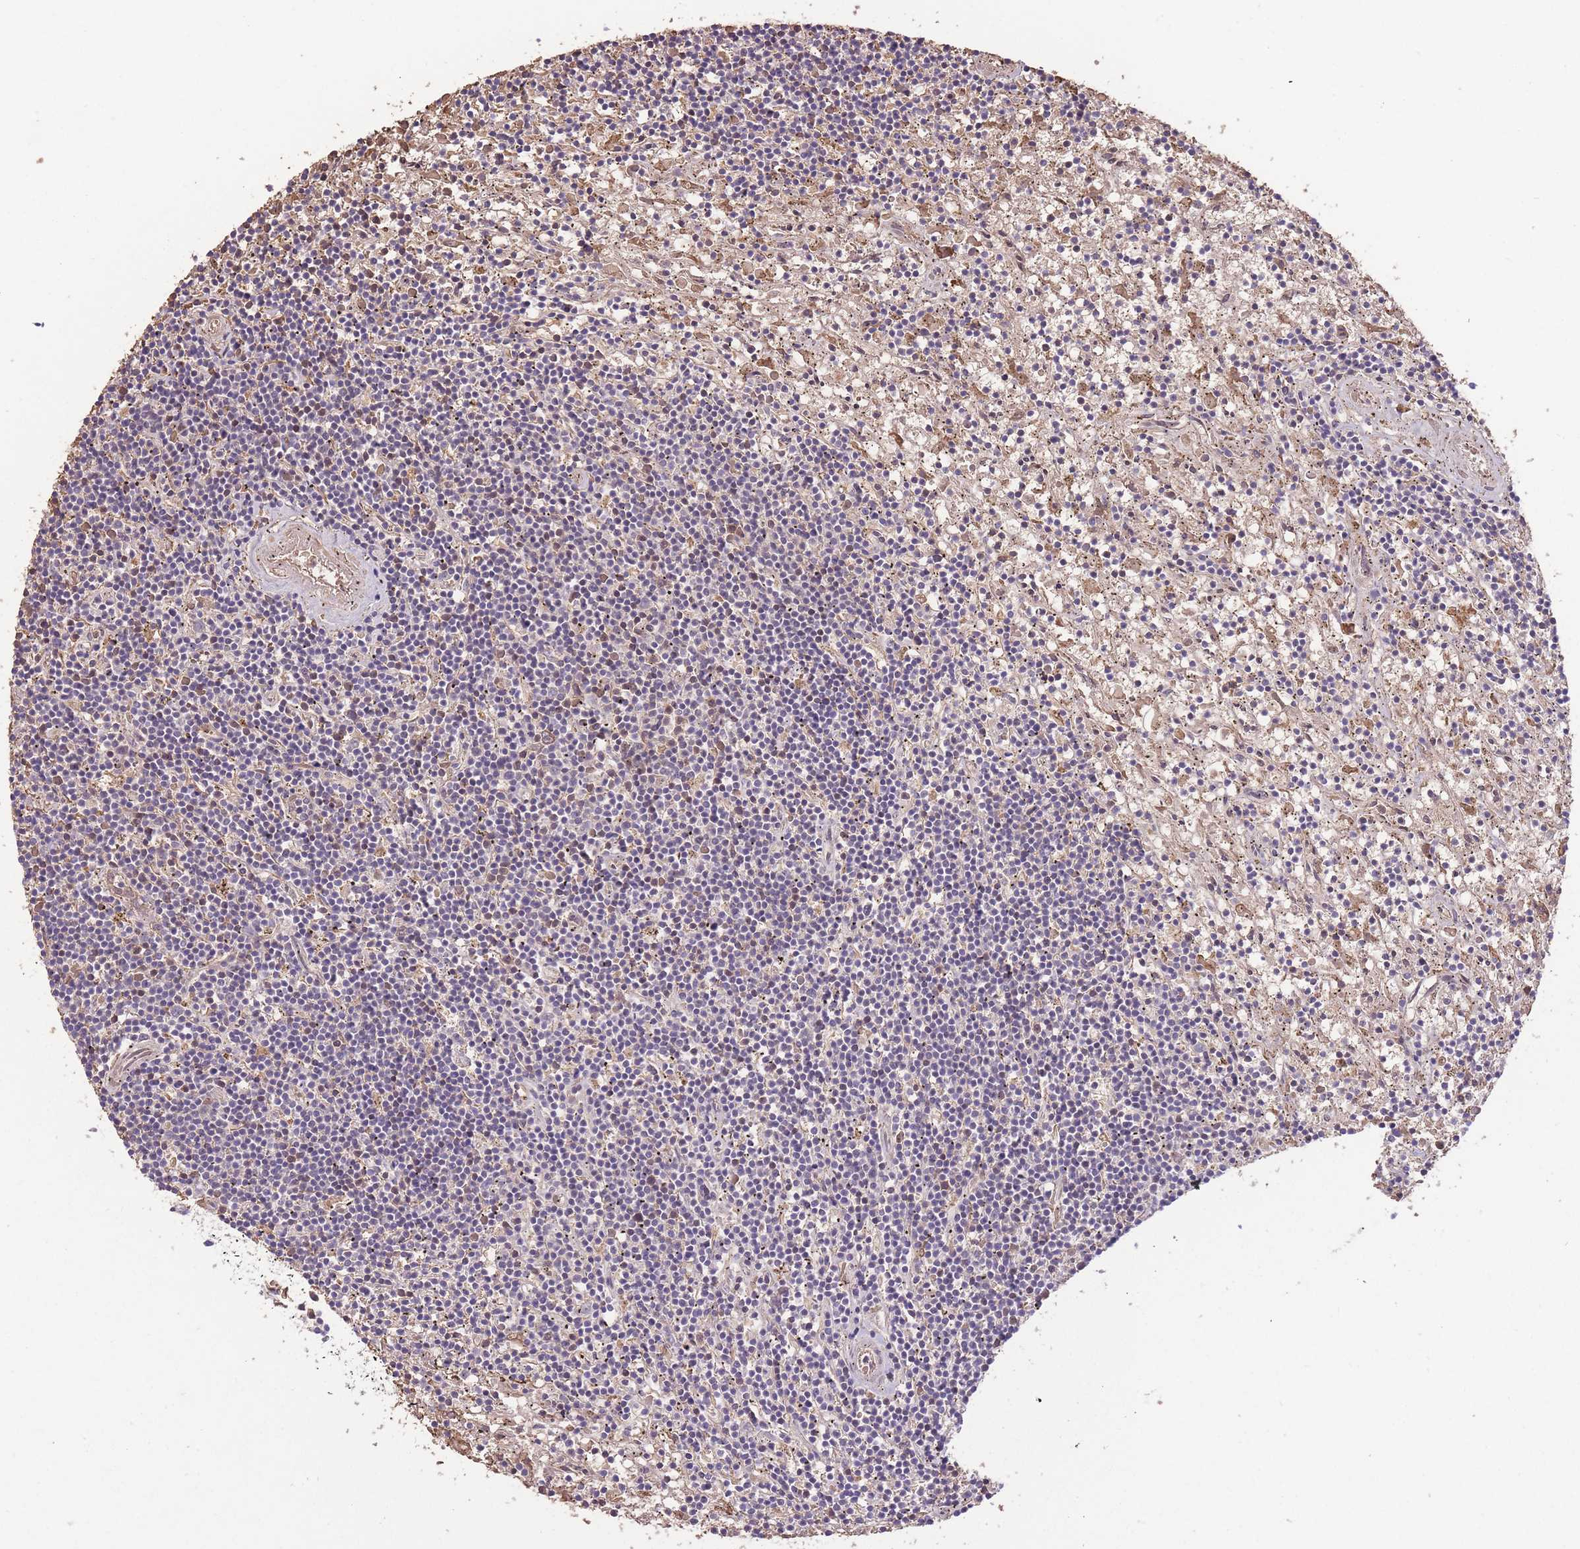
{"staining": {"intensity": "negative", "quantity": "none", "location": "none"}, "tissue": "lymphoma", "cell_type": "Tumor cells", "image_type": "cancer", "snomed": [{"axis": "morphology", "description": "Malignant lymphoma, non-Hodgkin's type, Low grade"}, {"axis": "topography", "description": "Spleen"}], "caption": "DAB immunohistochemical staining of lymphoma reveals no significant positivity in tumor cells.", "gene": "POLR3F", "patient": {"sex": "male", "age": 76}}